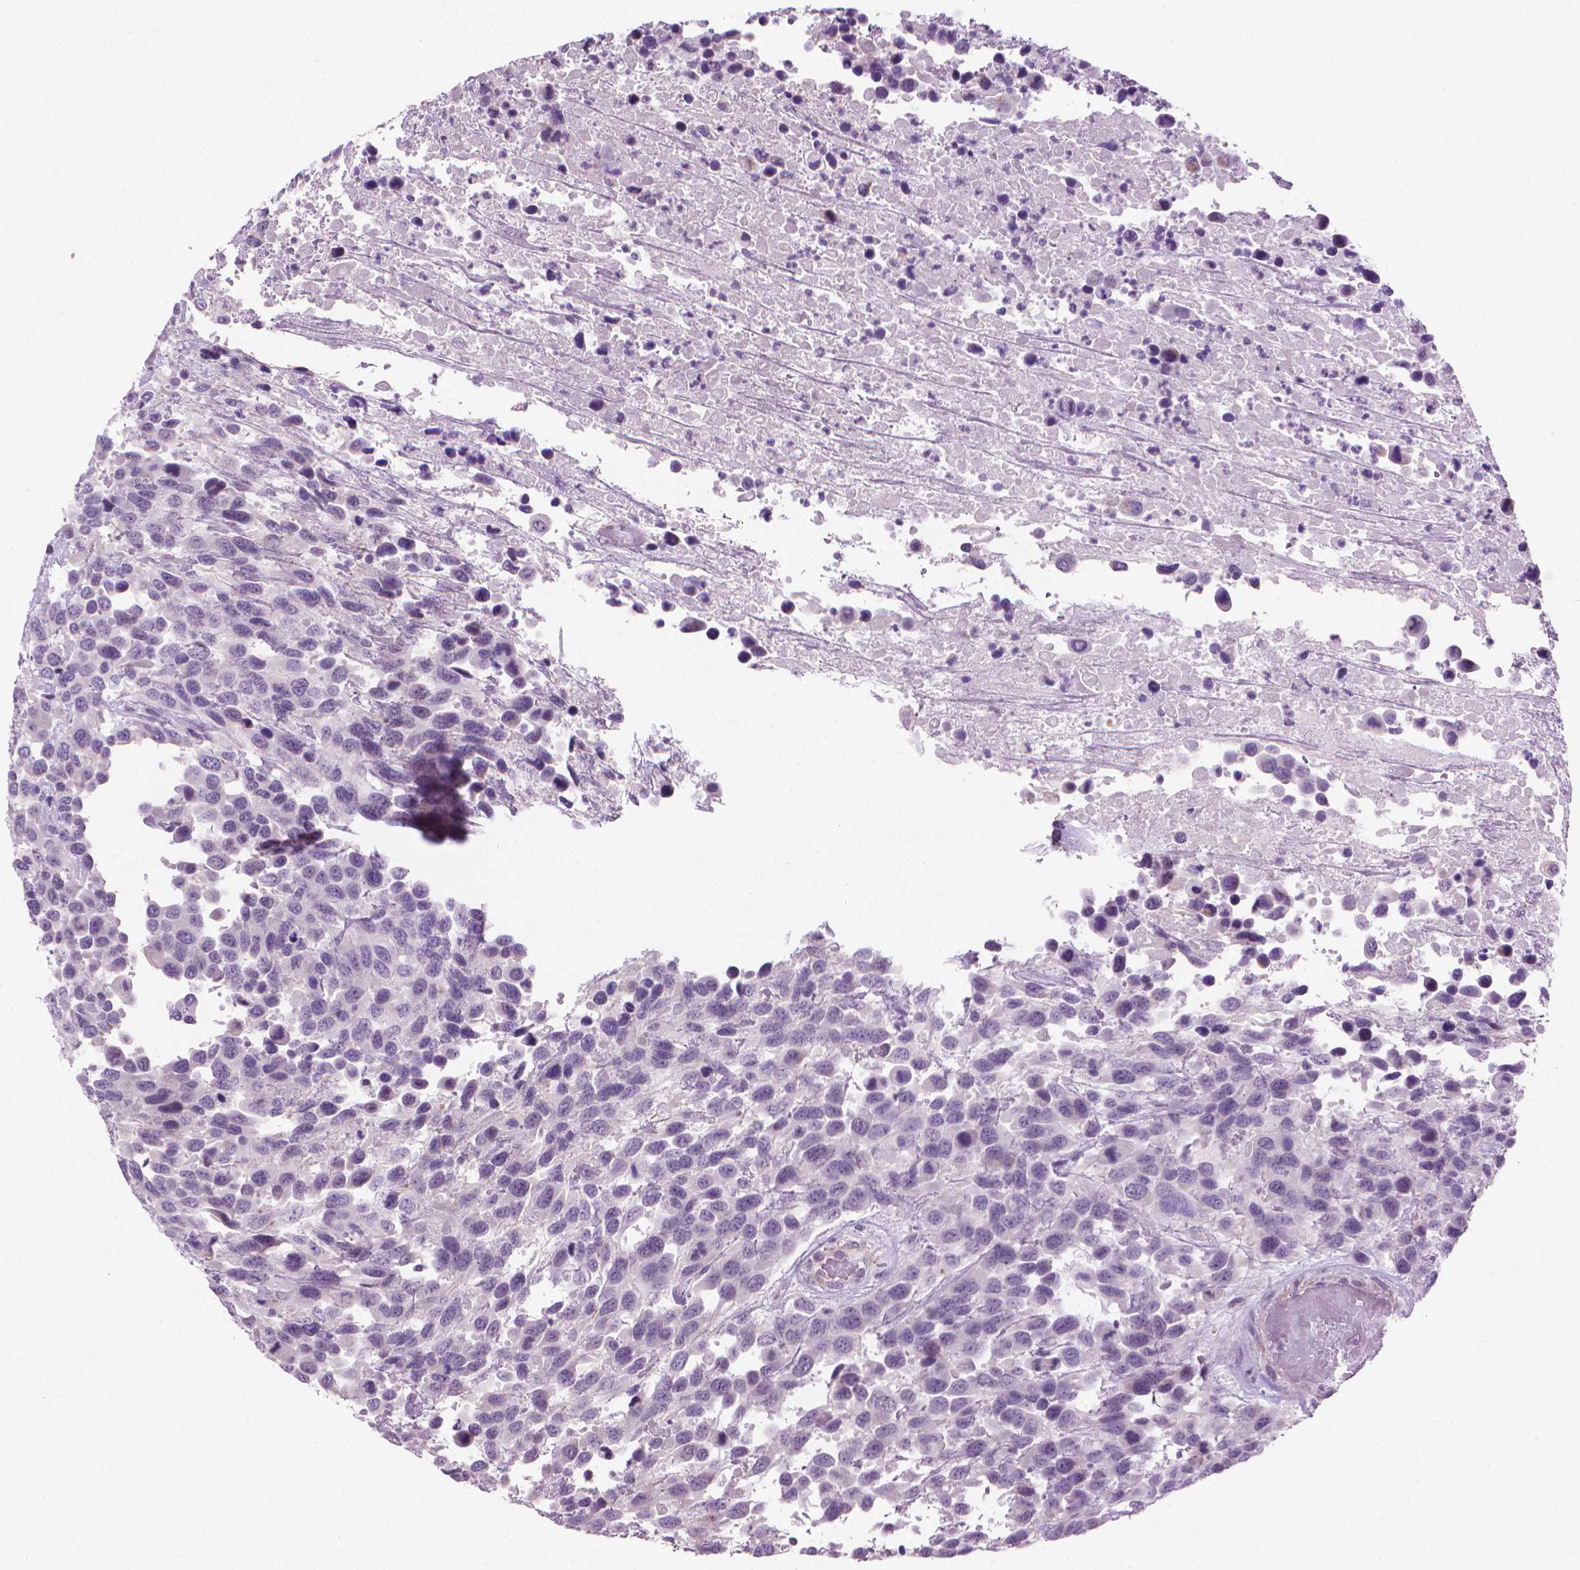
{"staining": {"intensity": "negative", "quantity": "none", "location": "none"}, "tissue": "urothelial cancer", "cell_type": "Tumor cells", "image_type": "cancer", "snomed": [{"axis": "morphology", "description": "Urothelial carcinoma, High grade"}, {"axis": "topography", "description": "Urinary bladder"}], "caption": "Protein analysis of urothelial cancer demonstrates no significant expression in tumor cells.", "gene": "KRT73", "patient": {"sex": "female", "age": 70}}